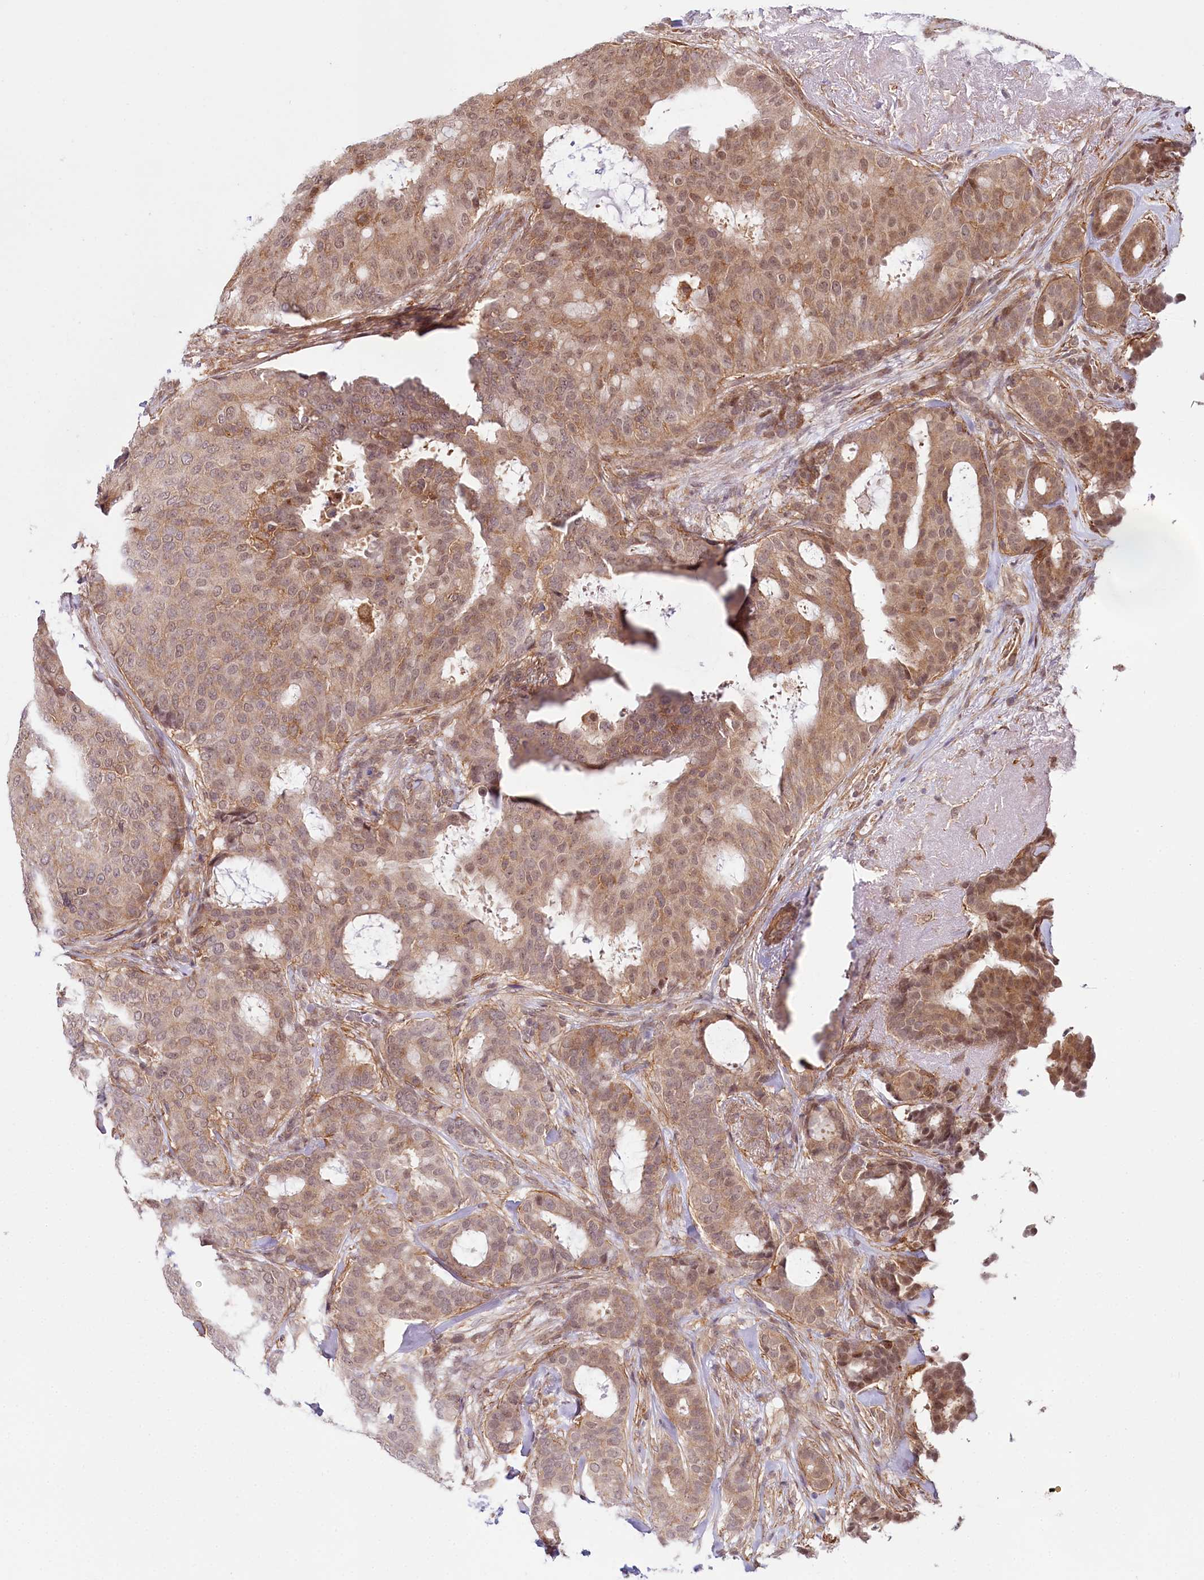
{"staining": {"intensity": "moderate", "quantity": "<25%", "location": "cytoplasmic/membranous,nuclear"}, "tissue": "breast cancer", "cell_type": "Tumor cells", "image_type": "cancer", "snomed": [{"axis": "morphology", "description": "Duct carcinoma"}, {"axis": "topography", "description": "Breast"}], "caption": "Breast cancer (invasive ductal carcinoma) tissue shows moderate cytoplasmic/membranous and nuclear positivity in approximately <25% of tumor cells (Brightfield microscopy of DAB IHC at high magnification).", "gene": "TUBGCP2", "patient": {"sex": "female", "age": 75}}